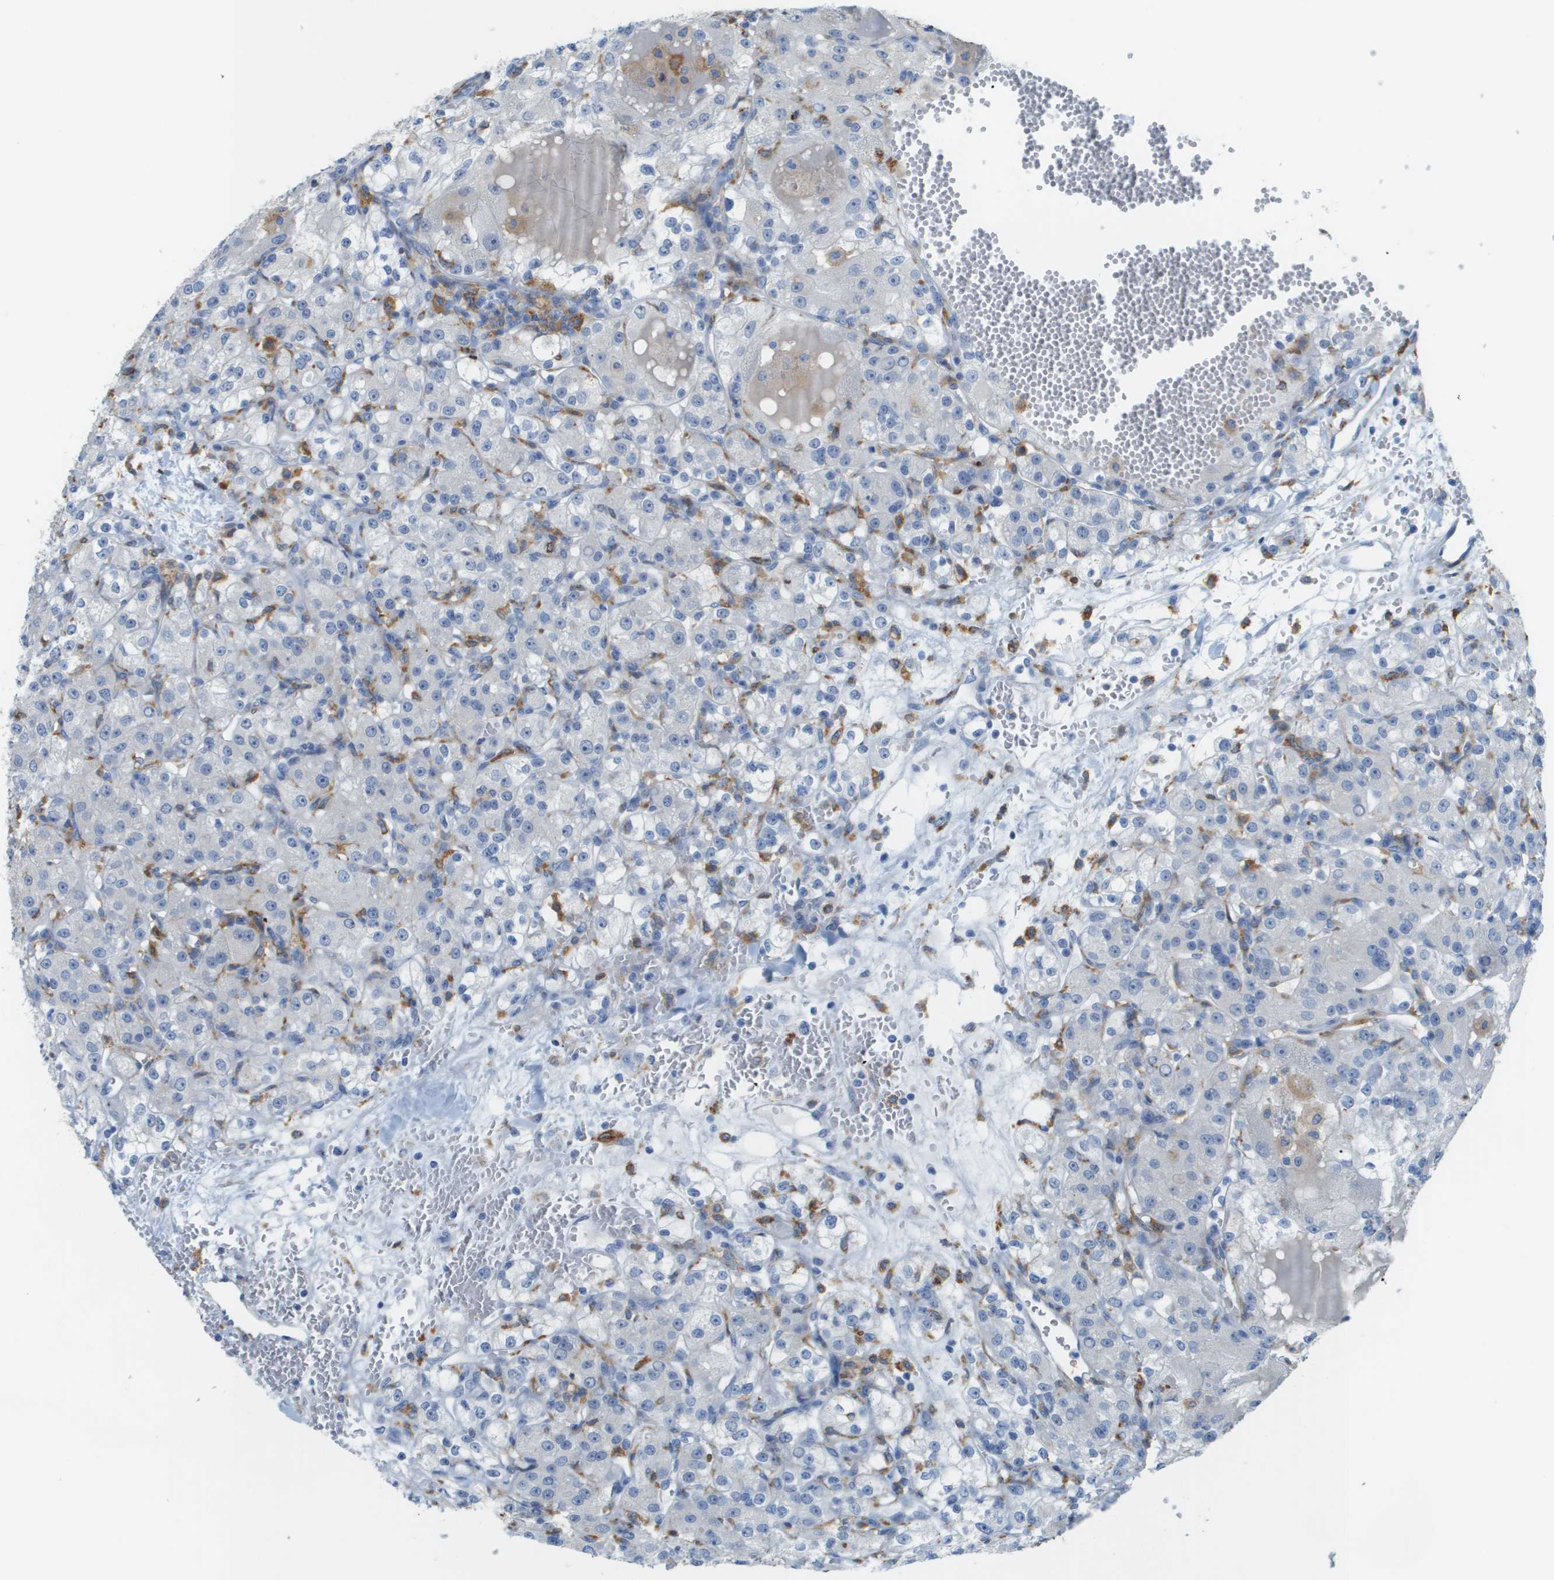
{"staining": {"intensity": "negative", "quantity": "none", "location": "none"}, "tissue": "renal cancer", "cell_type": "Tumor cells", "image_type": "cancer", "snomed": [{"axis": "morphology", "description": "Normal tissue, NOS"}, {"axis": "morphology", "description": "Adenocarcinoma, NOS"}, {"axis": "topography", "description": "Kidney"}], "caption": "Immunohistochemistry (IHC) photomicrograph of neoplastic tissue: human renal cancer (adenocarcinoma) stained with DAB demonstrates no significant protein expression in tumor cells.", "gene": "ZBTB43", "patient": {"sex": "male", "age": 61}}